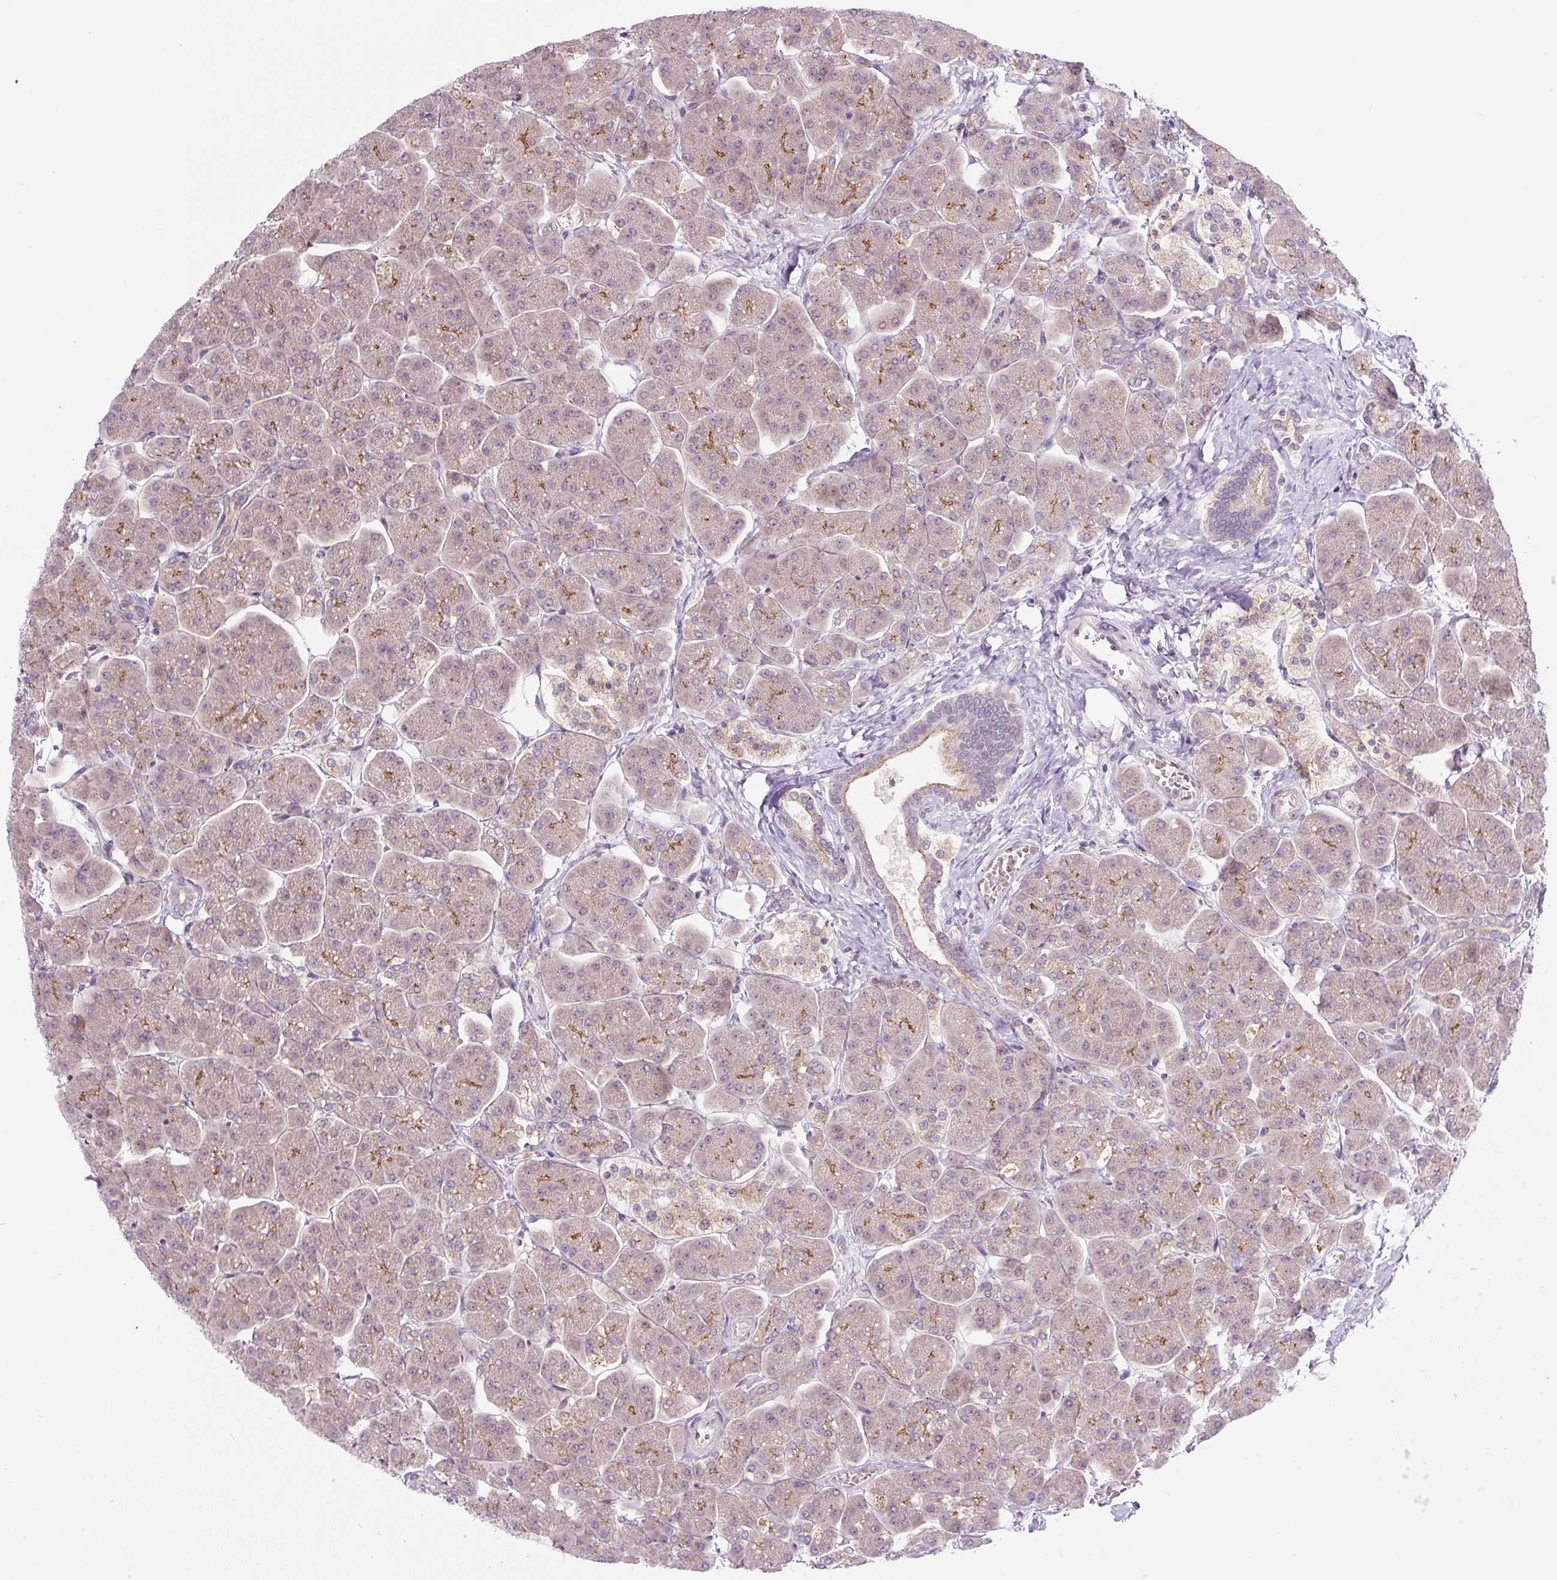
{"staining": {"intensity": "weak", "quantity": ">75%", "location": "cytoplasmic/membranous"}, "tissue": "pancreas", "cell_type": "Exocrine glandular cells", "image_type": "normal", "snomed": [{"axis": "morphology", "description": "Normal tissue, NOS"}, {"axis": "topography", "description": "Pancreas"}, {"axis": "topography", "description": "Peripheral nerve tissue"}], "caption": "Approximately >75% of exocrine glandular cells in benign pancreas demonstrate weak cytoplasmic/membranous protein expression as visualized by brown immunohistochemical staining.", "gene": "PCM1", "patient": {"sex": "male", "age": 54}}